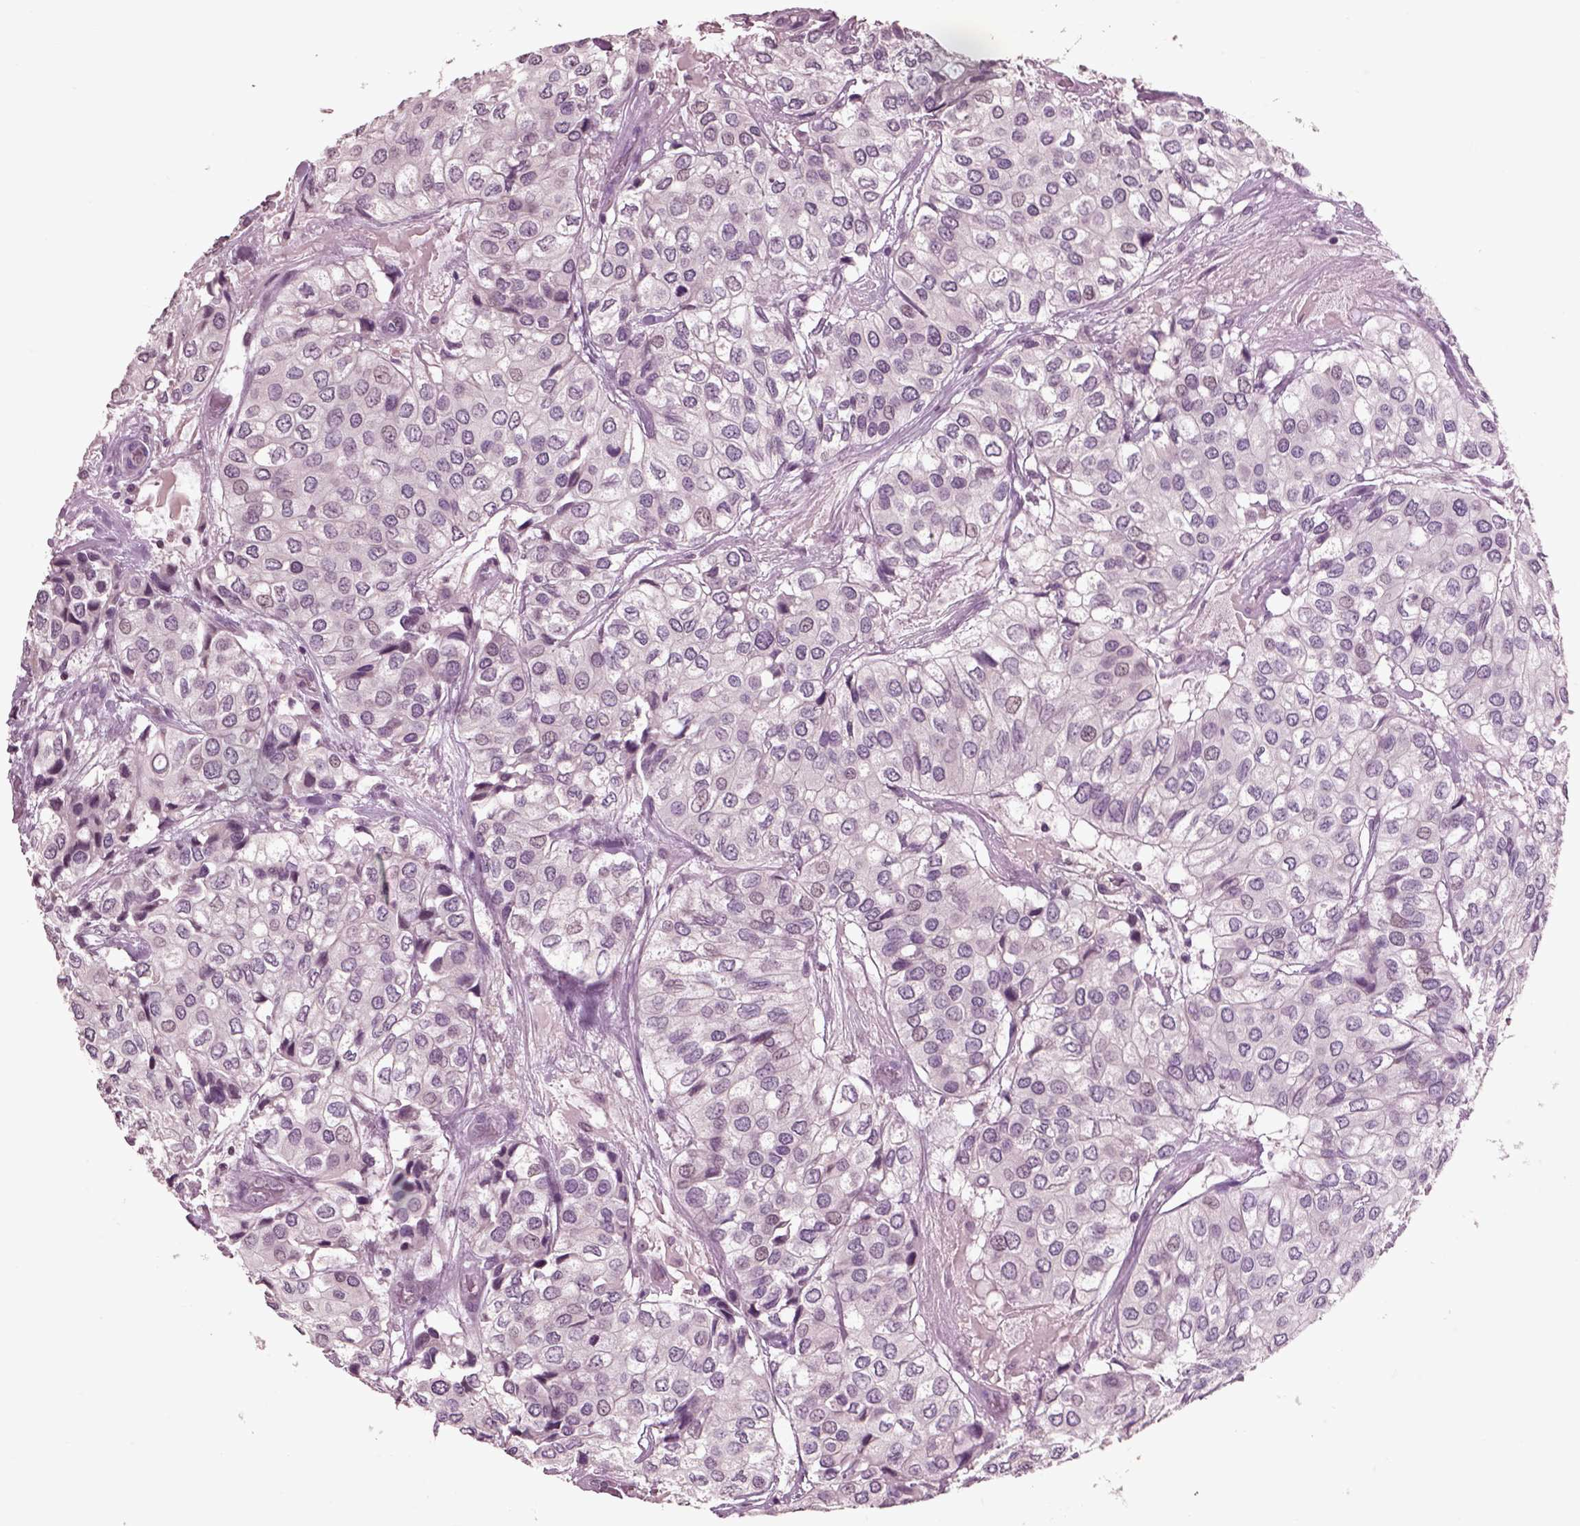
{"staining": {"intensity": "negative", "quantity": "none", "location": "none"}, "tissue": "urothelial cancer", "cell_type": "Tumor cells", "image_type": "cancer", "snomed": [{"axis": "morphology", "description": "Urothelial carcinoma, High grade"}, {"axis": "topography", "description": "Urinary bladder"}], "caption": "There is no significant expression in tumor cells of urothelial cancer.", "gene": "CHGB", "patient": {"sex": "male", "age": 73}}